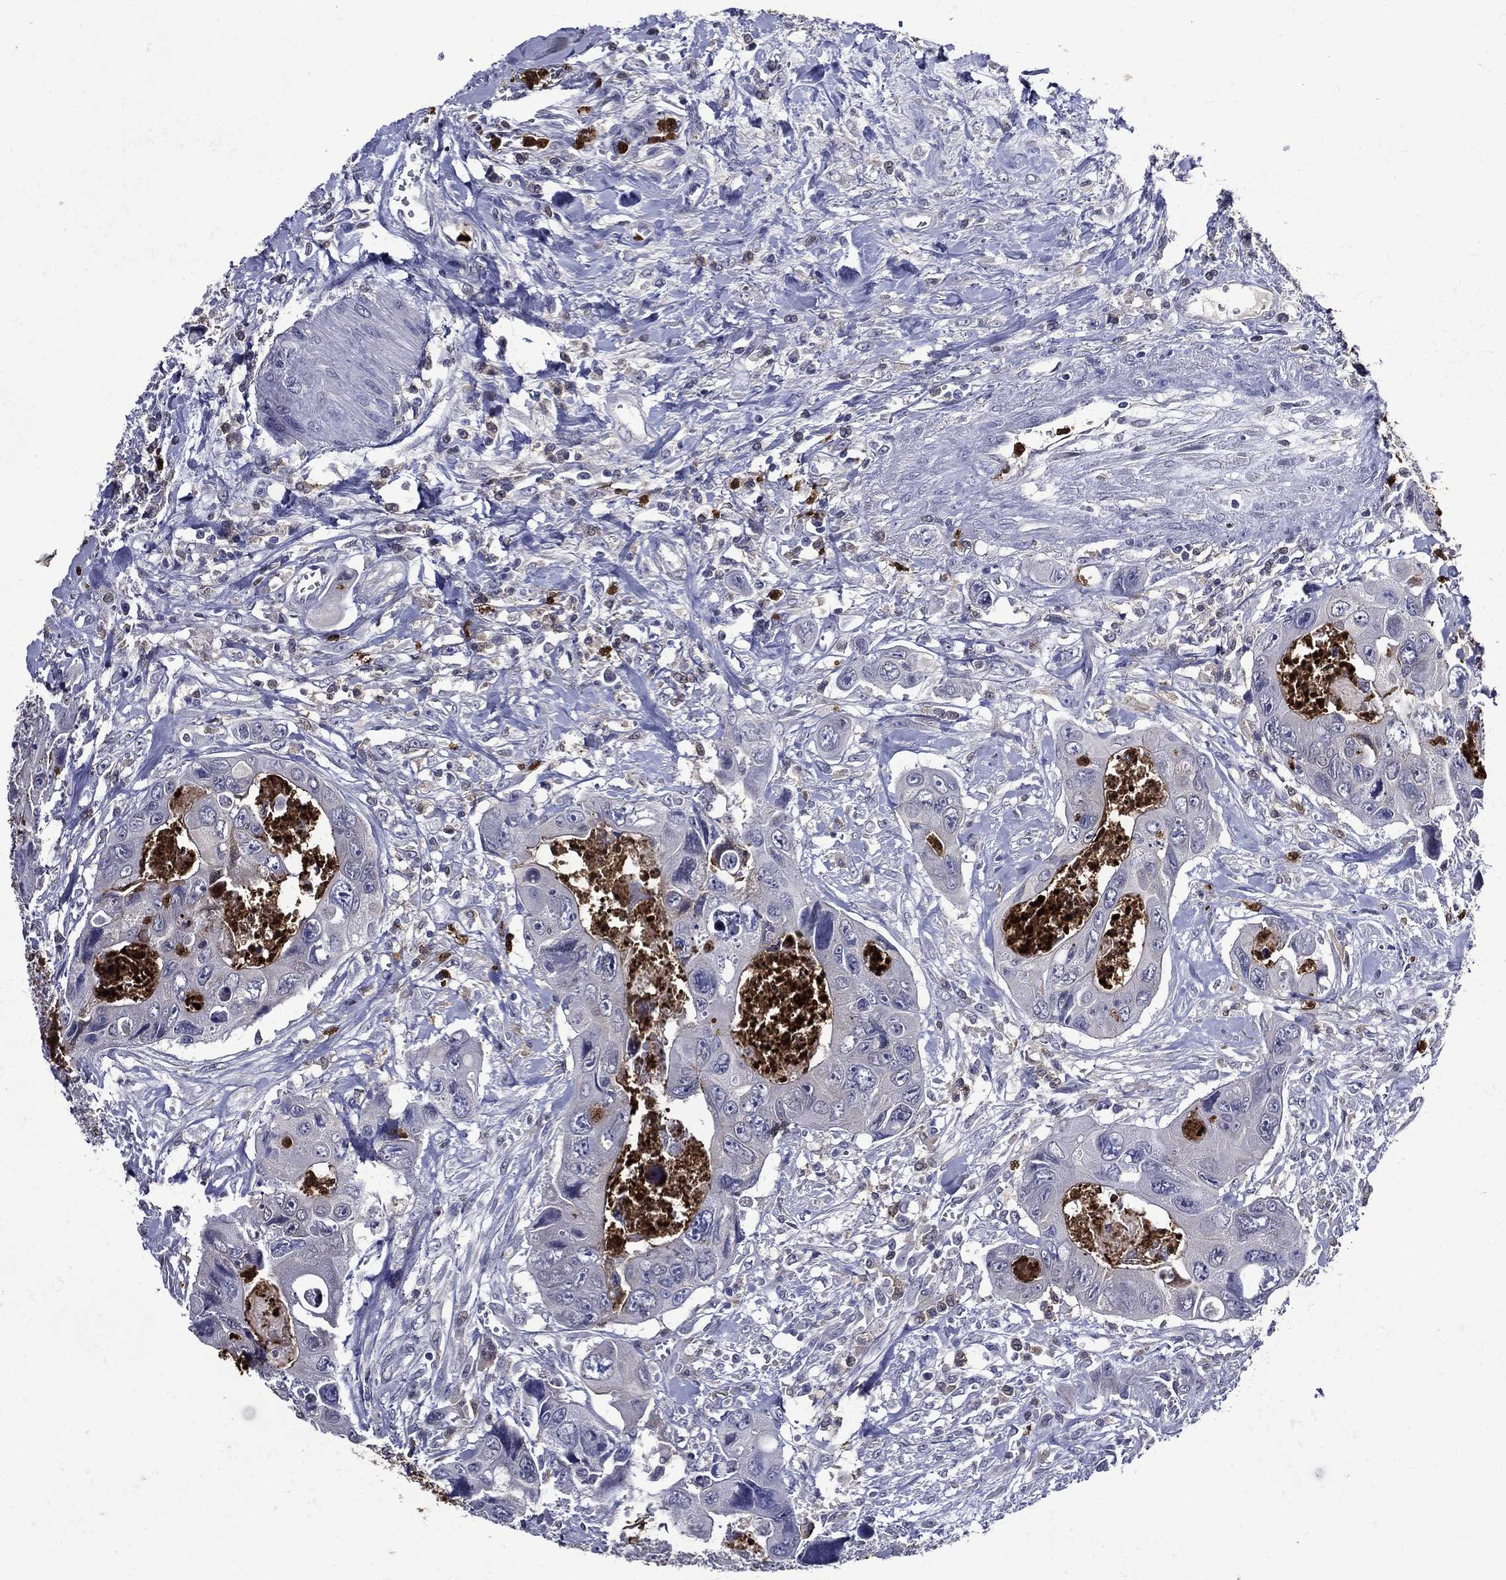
{"staining": {"intensity": "negative", "quantity": "none", "location": "none"}, "tissue": "colorectal cancer", "cell_type": "Tumor cells", "image_type": "cancer", "snomed": [{"axis": "morphology", "description": "Adenocarcinoma, NOS"}, {"axis": "topography", "description": "Rectum"}], "caption": "High power microscopy micrograph of an IHC image of colorectal cancer, revealing no significant positivity in tumor cells.", "gene": "GPR171", "patient": {"sex": "male", "age": 62}}